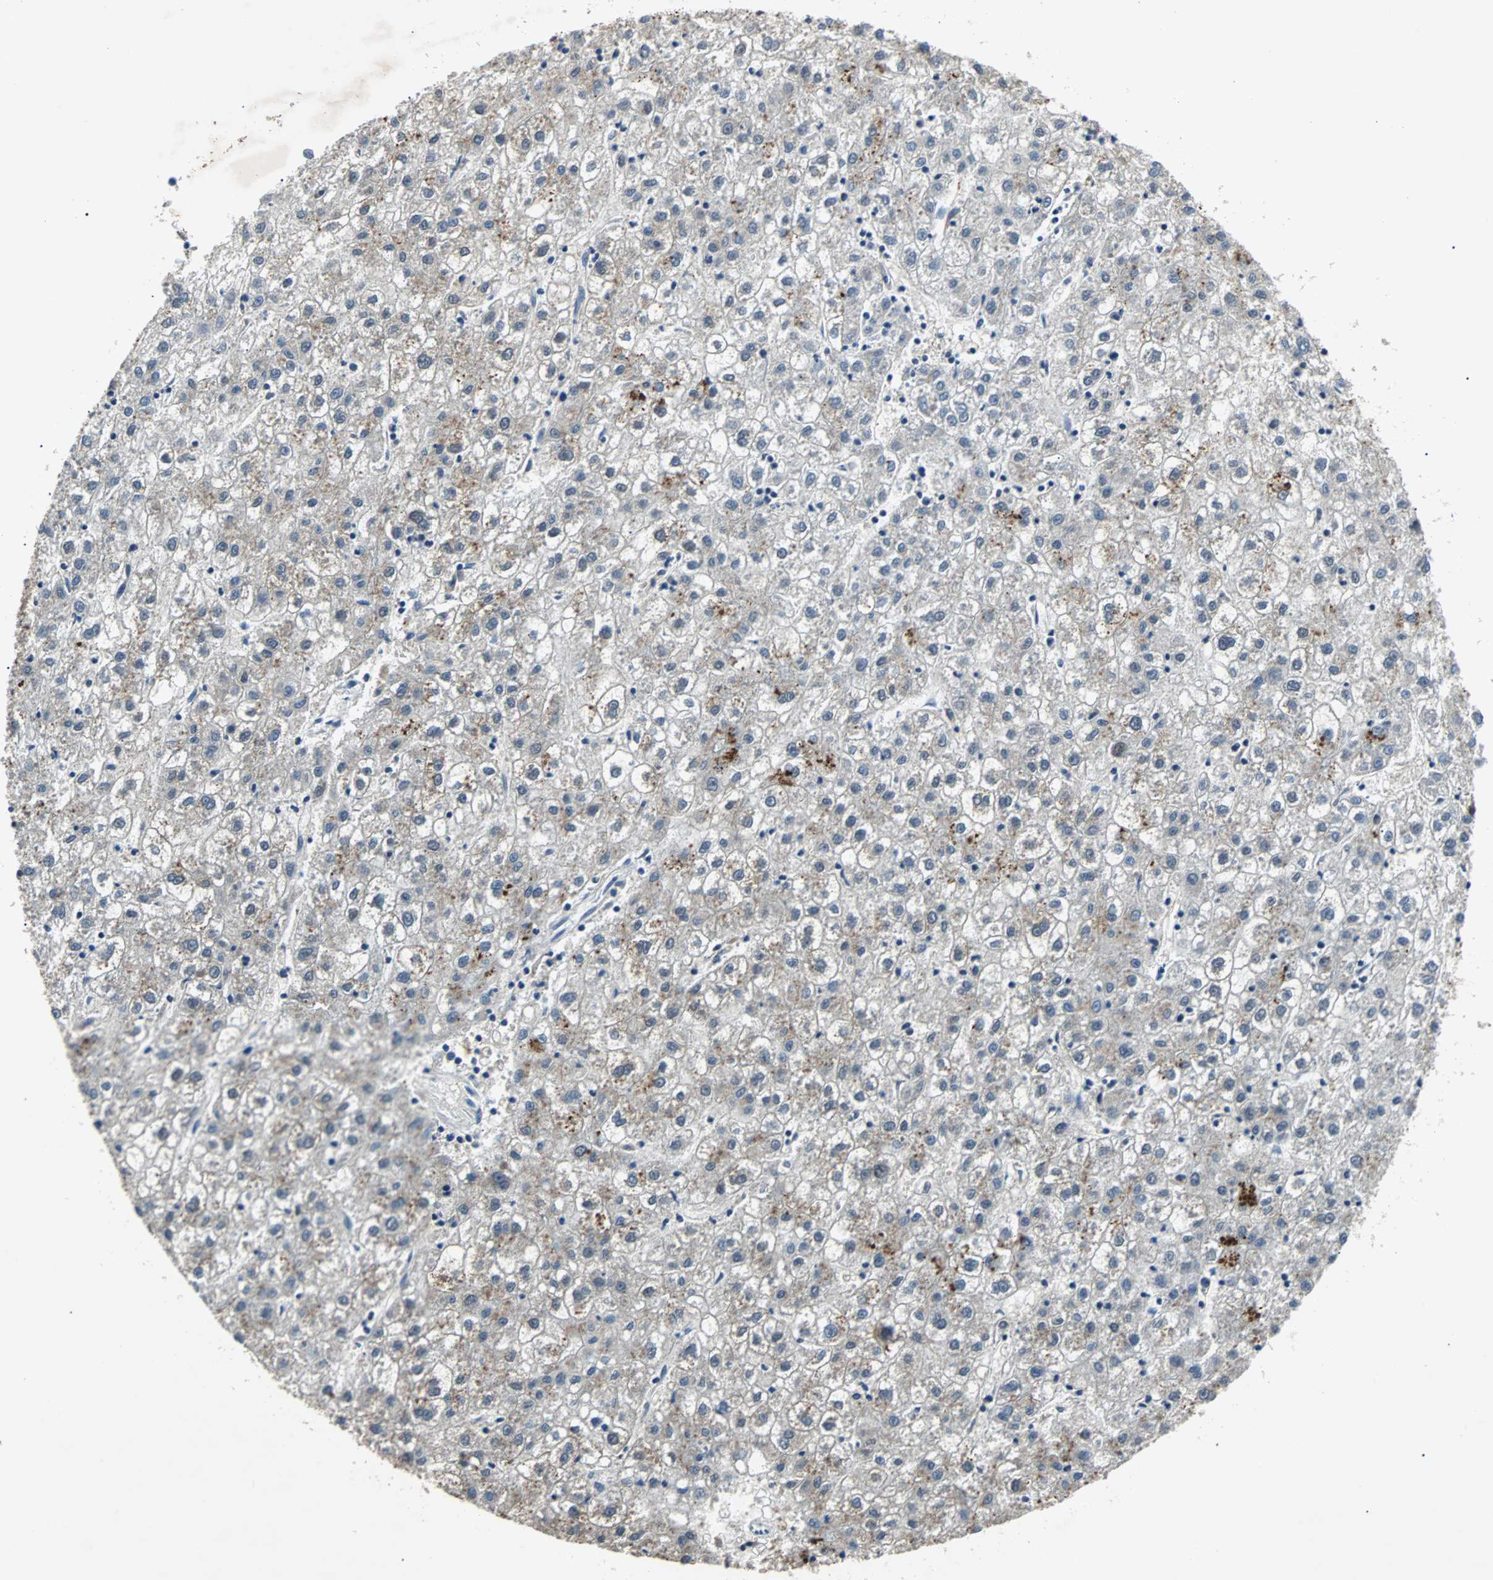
{"staining": {"intensity": "moderate", "quantity": "25%-75%", "location": "cytoplasmic/membranous"}, "tissue": "liver cancer", "cell_type": "Tumor cells", "image_type": "cancer", "snomed": [{"axis": "morphology", "description": "Carcinoma, Hepatocellular, NOS"}, {"axis": "topography", "description": "Liver"}], "caption": "DAB (3,3'-diaminobenzidine) immunohistochemical staining of hepatocellular carcinoma (liver) shows moderate cytoplasmic/membranous protein positivity in about 25%-75% of tumor cells.", "gene": "PHC1", "patient": {"sex": "male", "age": 72}}